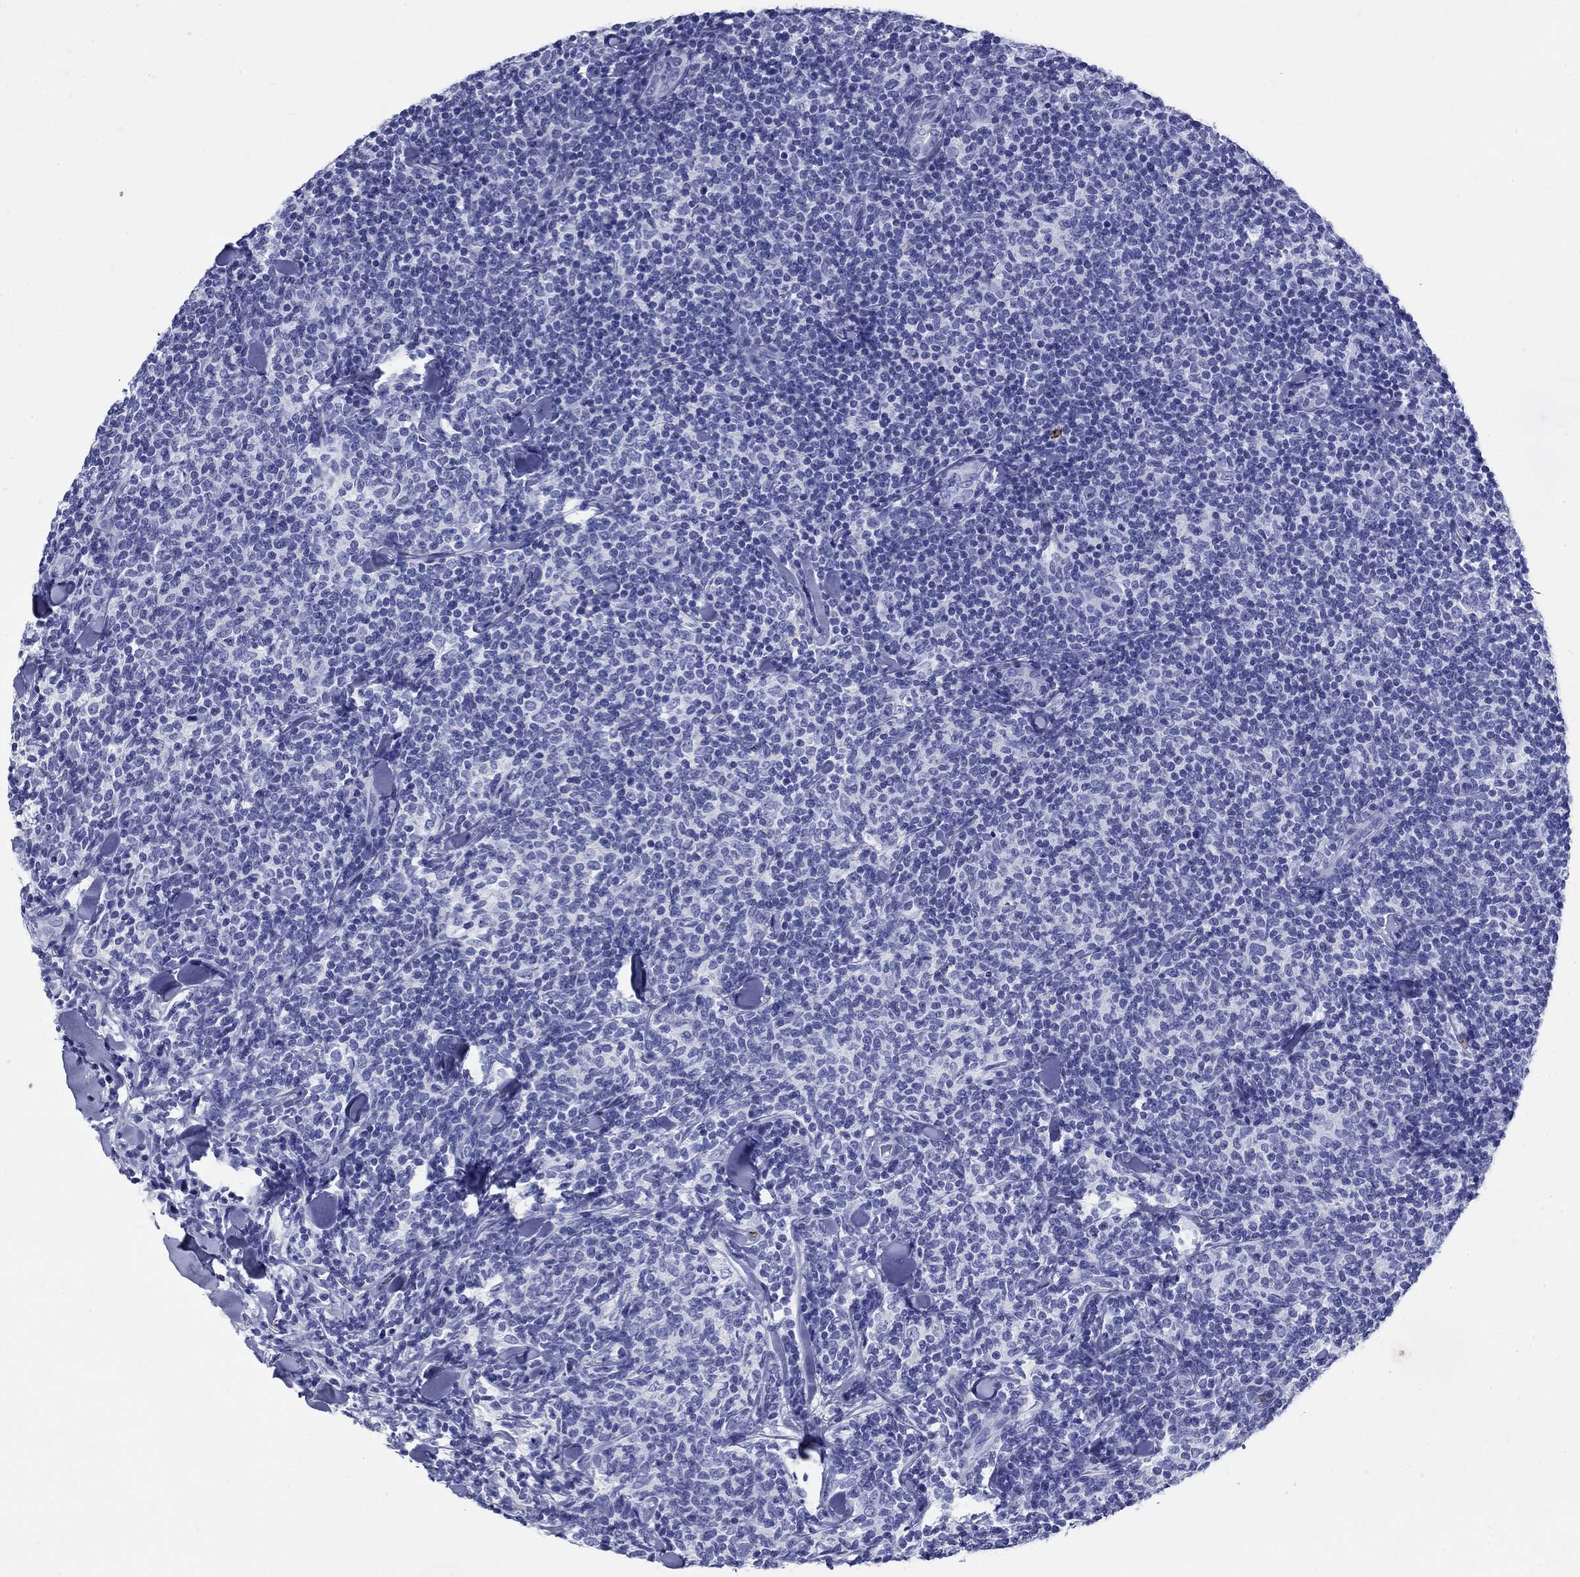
{"staining": {"intensity": "negative", "quantity": "none", "location": "none"}, "tissue": "lymphoma", "cell_type": "Tumor cells", "image_type": "cancer", "snomed": [{"axis": "morphology", "description": "Malignant lymphoma, non-Hodgkin's type, Low grade"}, {"axis": "topography", "description": "Lymph node"}], "caption": "Immunohistochemical staining of human malignant lymphoma, non-Hodgkin's type (low-grade) displays no significant staining in tumor cells.", "gene": "AZU1", "patient": {"sex": "female", "age": 56}}